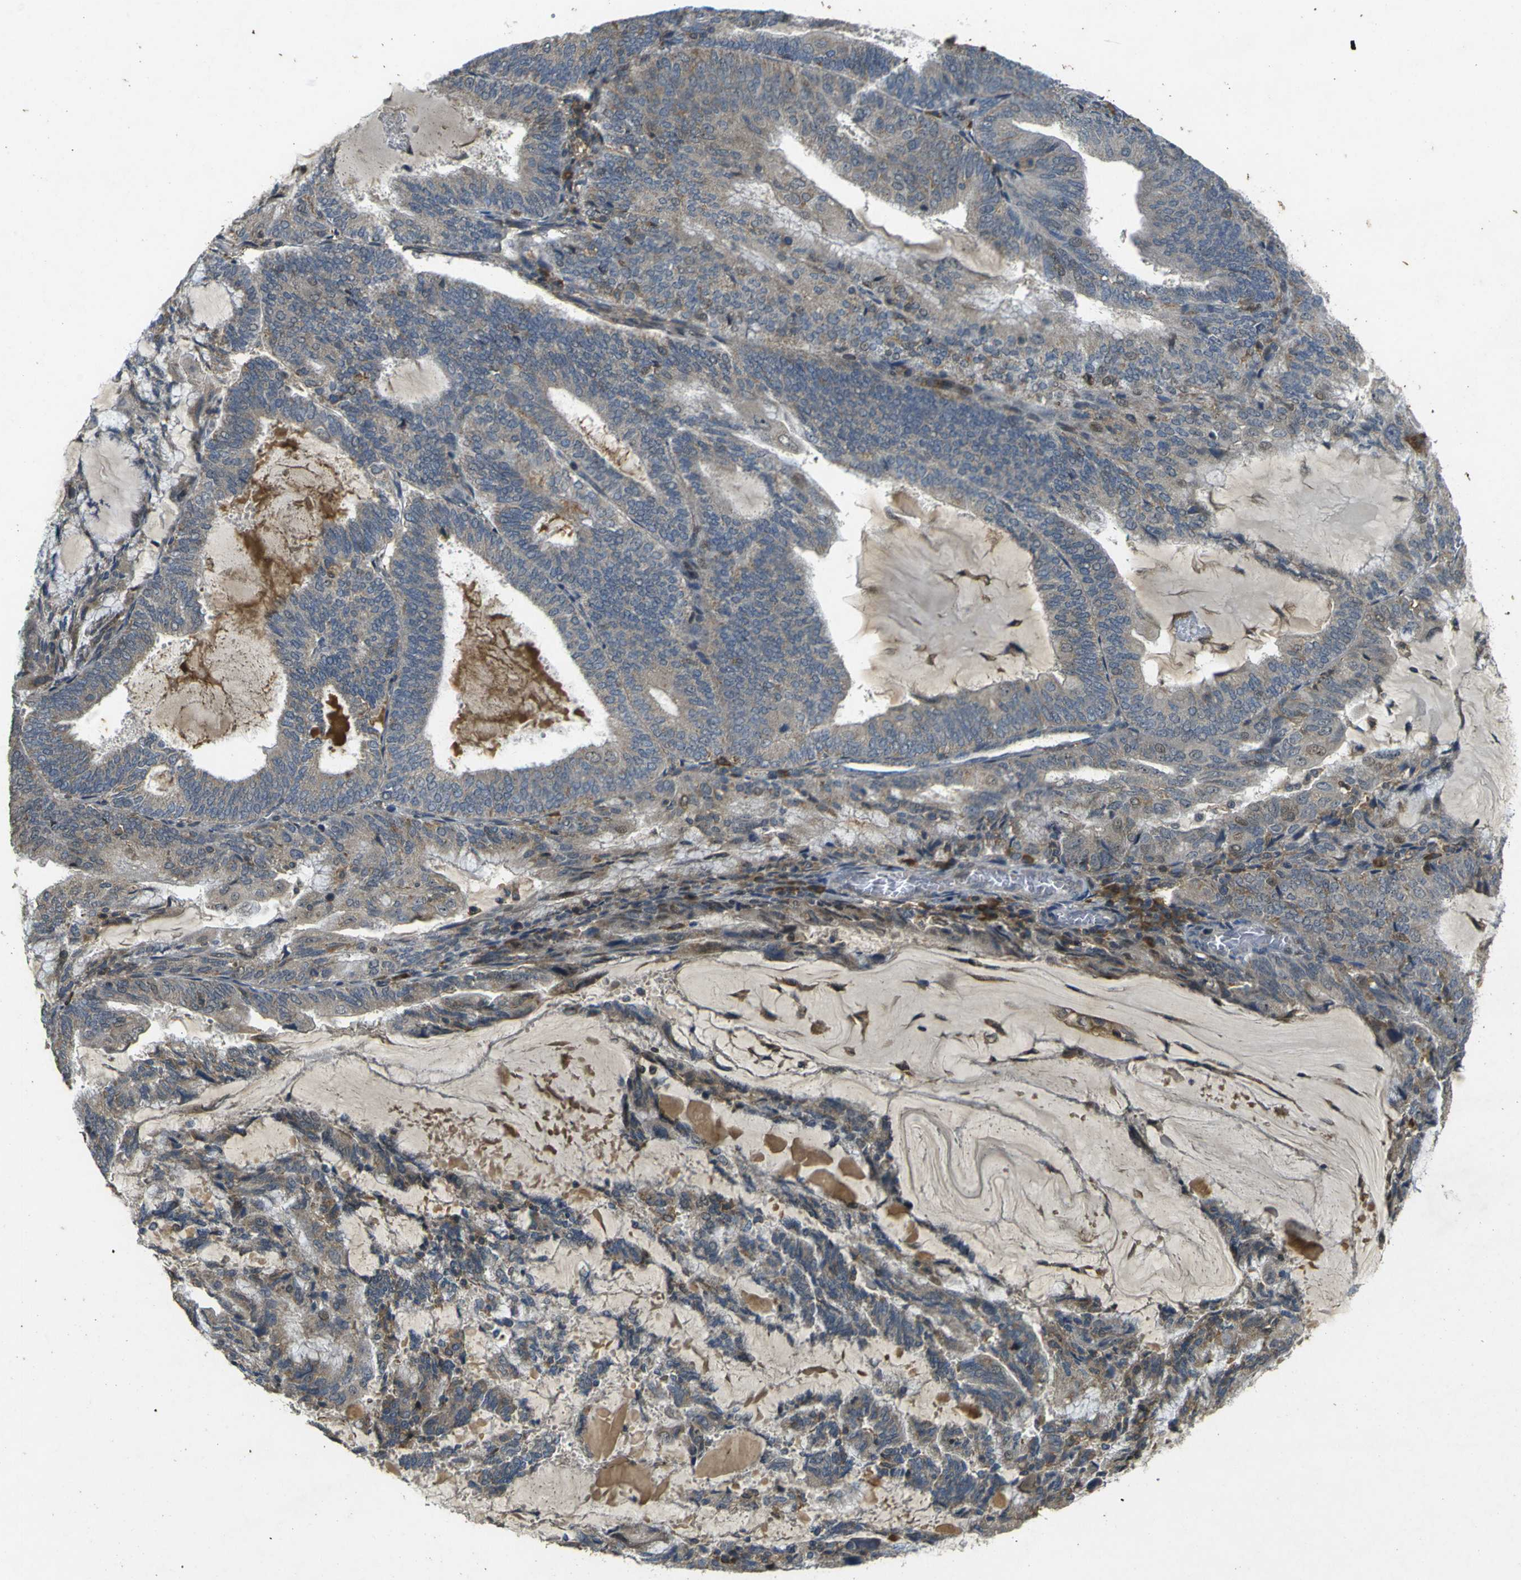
{"staining": {"intensity": "weak", "quantity": ">75%", "location": "cytoplasmic/membranous"}, "tissue": "endometrial cancer", "cell_type": "Tumor cells", "image_type": "cancer", "snomed": [{"axis": "morphology", "description": "Adenocarcinoma, NOS"}, {"axis": "topography", "description": "Endometrium"}], "caption": "IHC photomicrograph of human endometrial cancer (adenocarcinoma) stained for a protein (brown), which displays low levels of weak cytoplasmic/membranous staining in approximately >75% of tumor cells.", "gene": "MAGI2", "patient": {"sex": "female", "age": 81}}